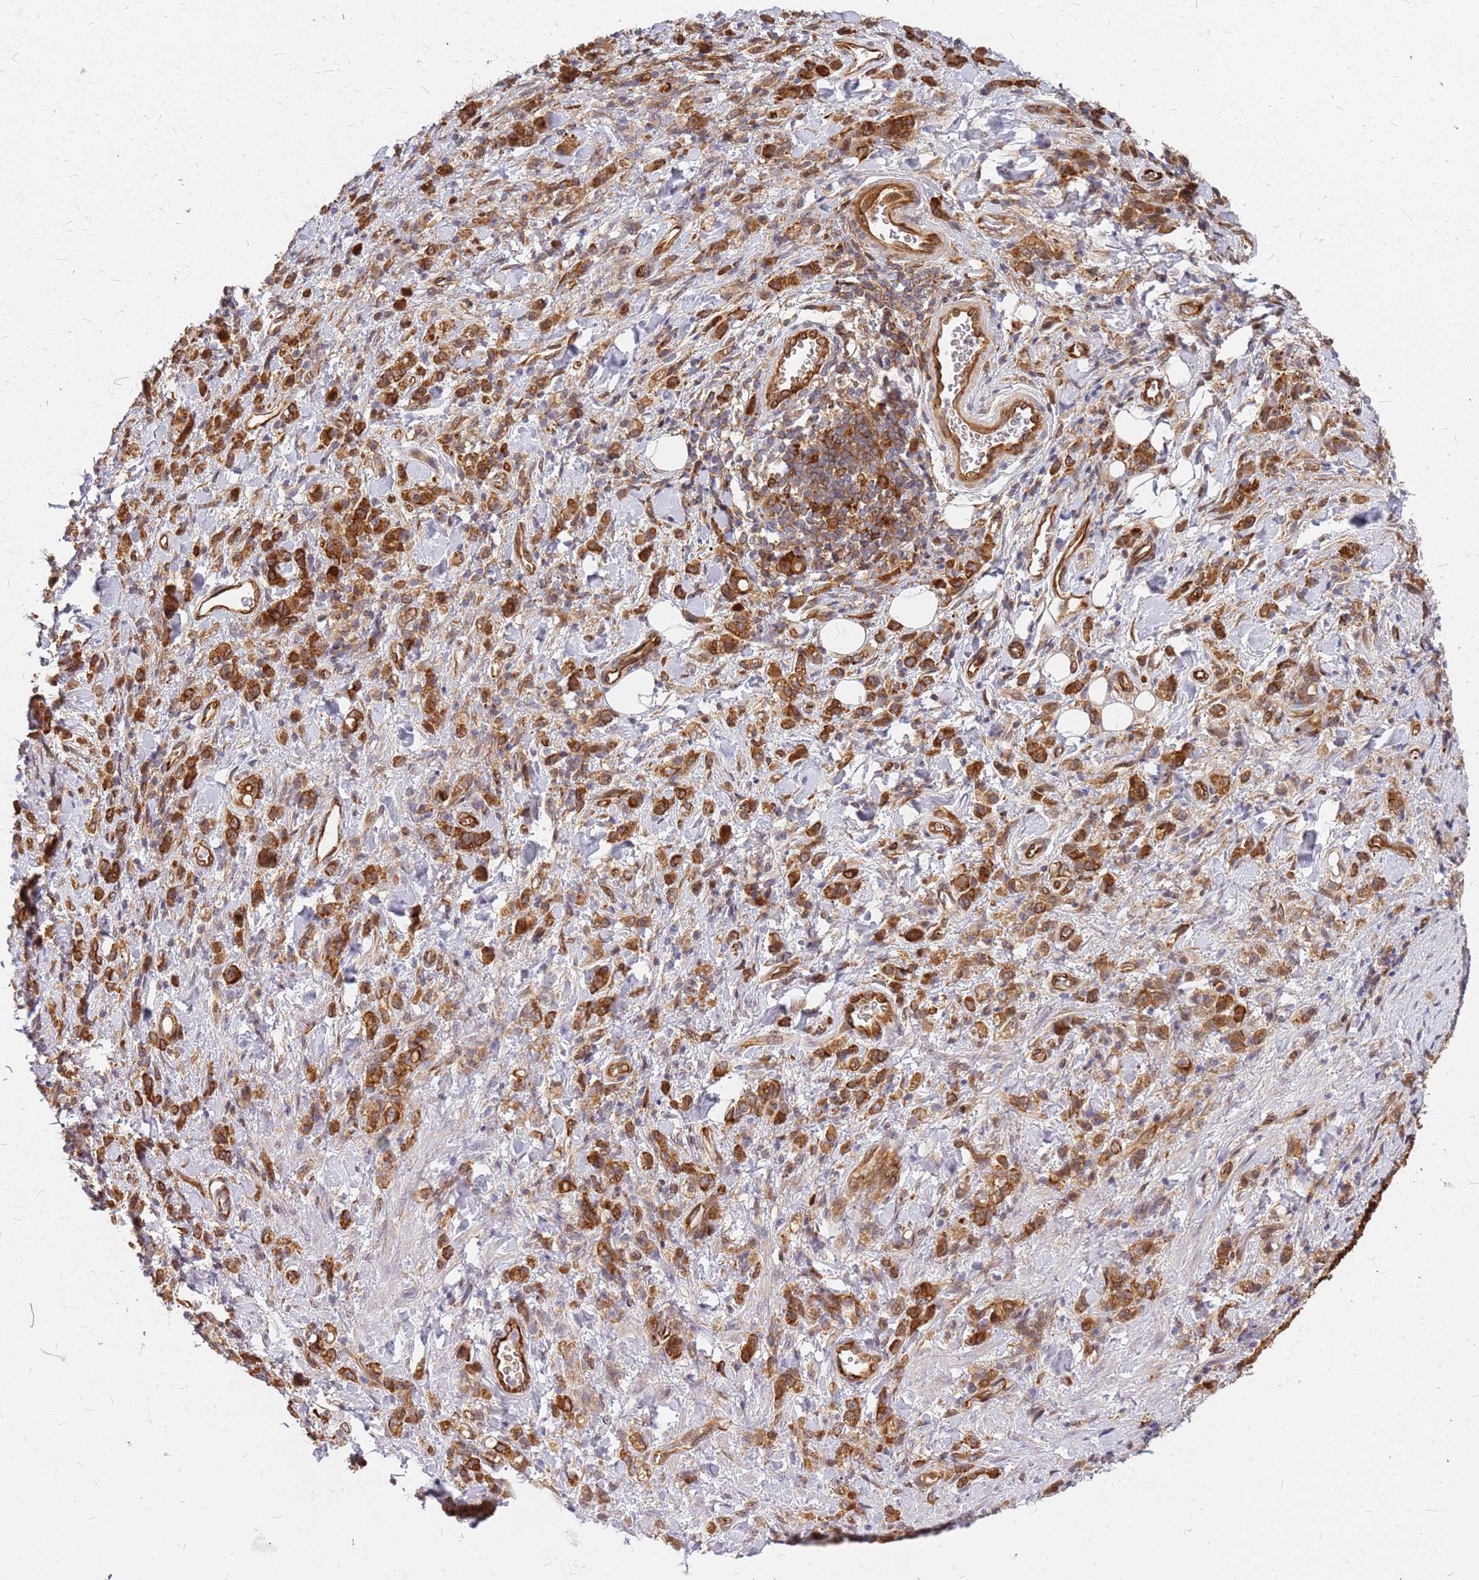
{"staining": {"intensity": "strong", "quantity": ">75%", "location": "cytoplasmic/membranous"}, "tissue": "stomach cancer", "cell_type": "Tumor cells", "image_type": "cancer", "snomed": [{"axis": "morphology", "description": "Adenocarcinoma, NOS"}, {"axis": "topography", "description": "Stomach"}], "caption": "A high amount of strong cytoplasmic/membranous staining is seen in about >75% of tumor cells in stomach cancer tissue.", "gene": "HDX", "patient": {"sex": "male", "age": 77}}